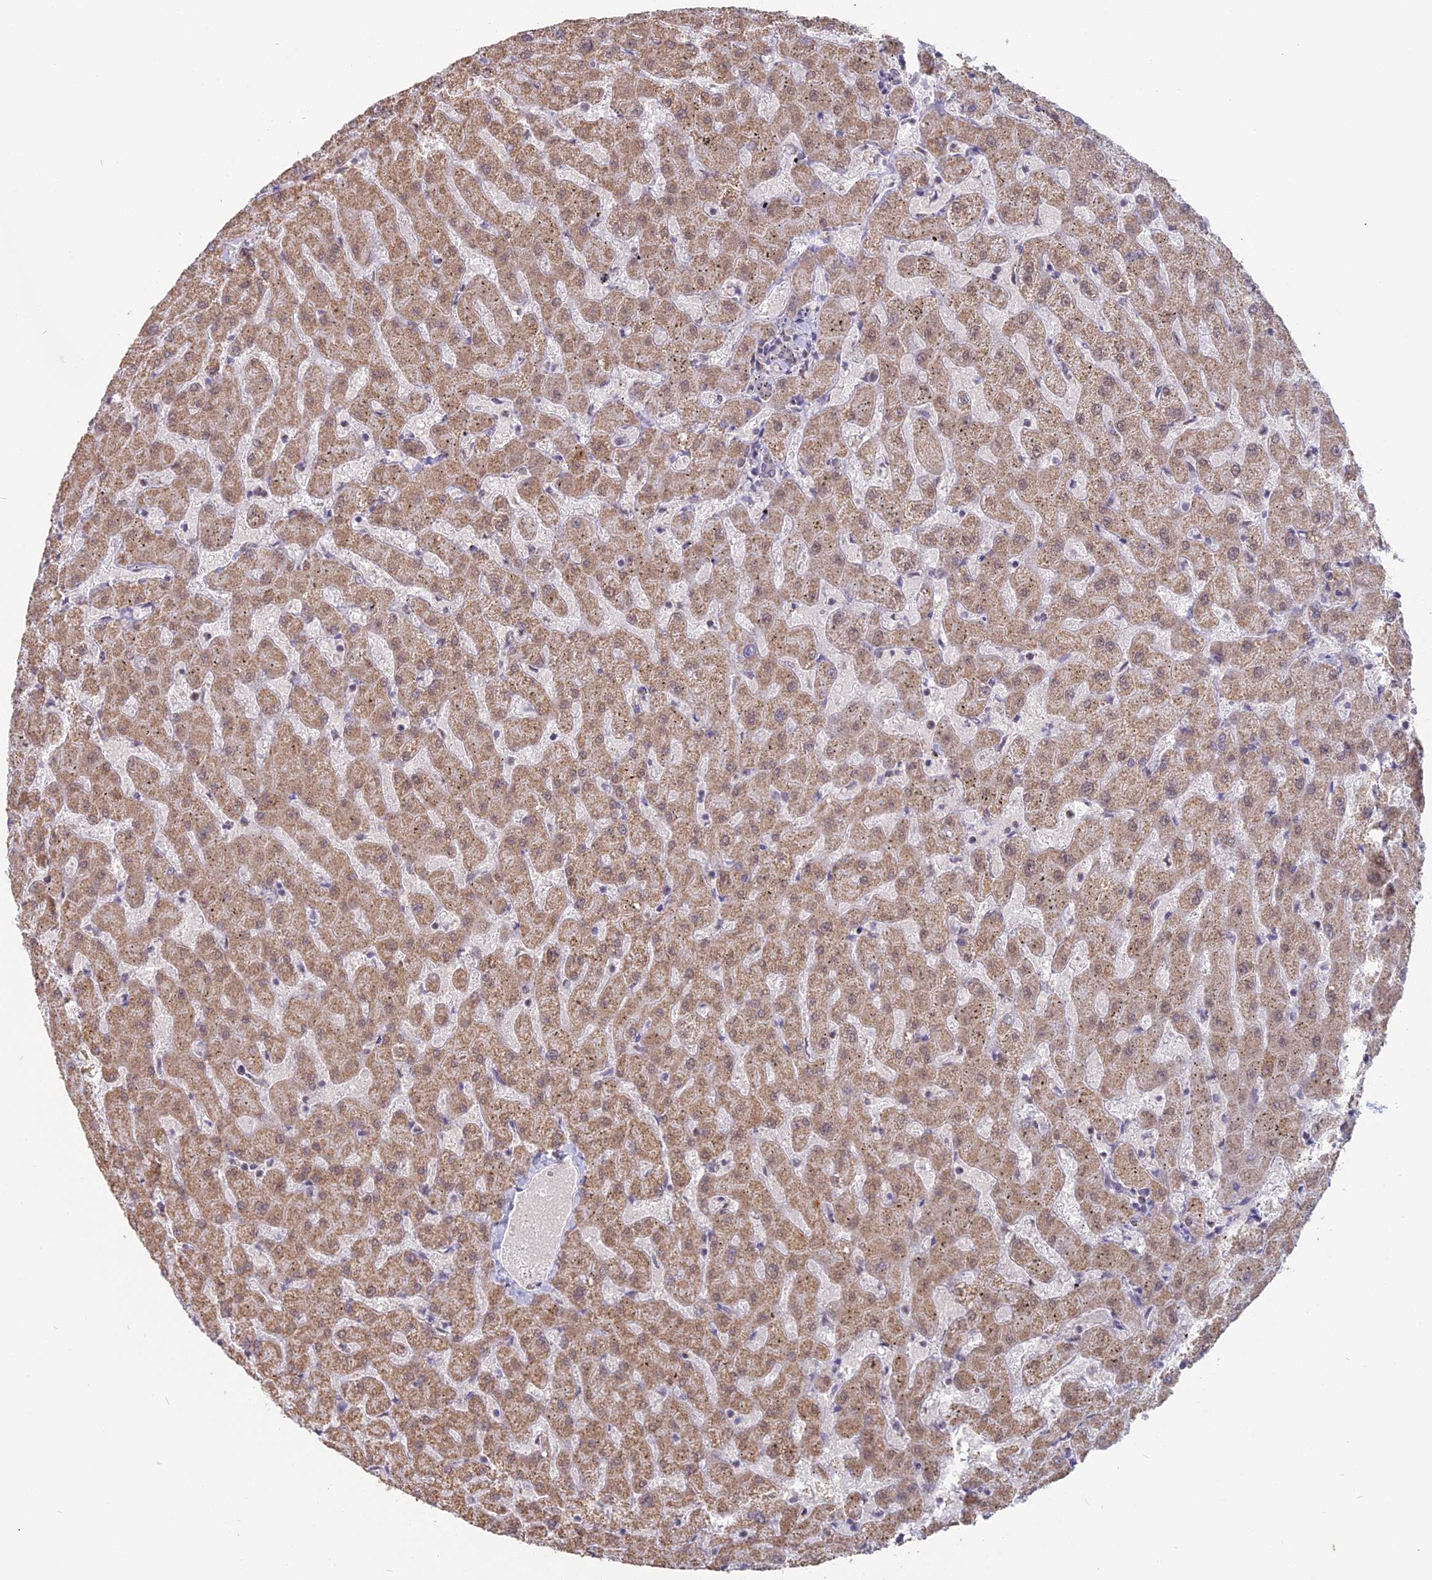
{"staining": {"intensity": "negative", "quantity": "none", "location": "none"}, "tissue": "liver", "cell_type": "Cholangiocytes", "image_type": "normal", "snomed": [{"axis": "morphology", "description": "Normal tissue, NOS"}, {"axis": "topography", "description": "Liver"}], "caption": "High magnification brightfield microscopy of unremarkable liver stained with DAB (3,3'-diaminobenzidine) (brown) and counterstained with hematoxylin (blue): cholangiocytes show no significant expression. The staining is performed using DAB (3,3'-diaminobenzidine) brown chromogen with nuclei counter-stained in using hematoxylin.", "gene": "ARHGAP40", "patient": {"sex": "female", "age": 63}}